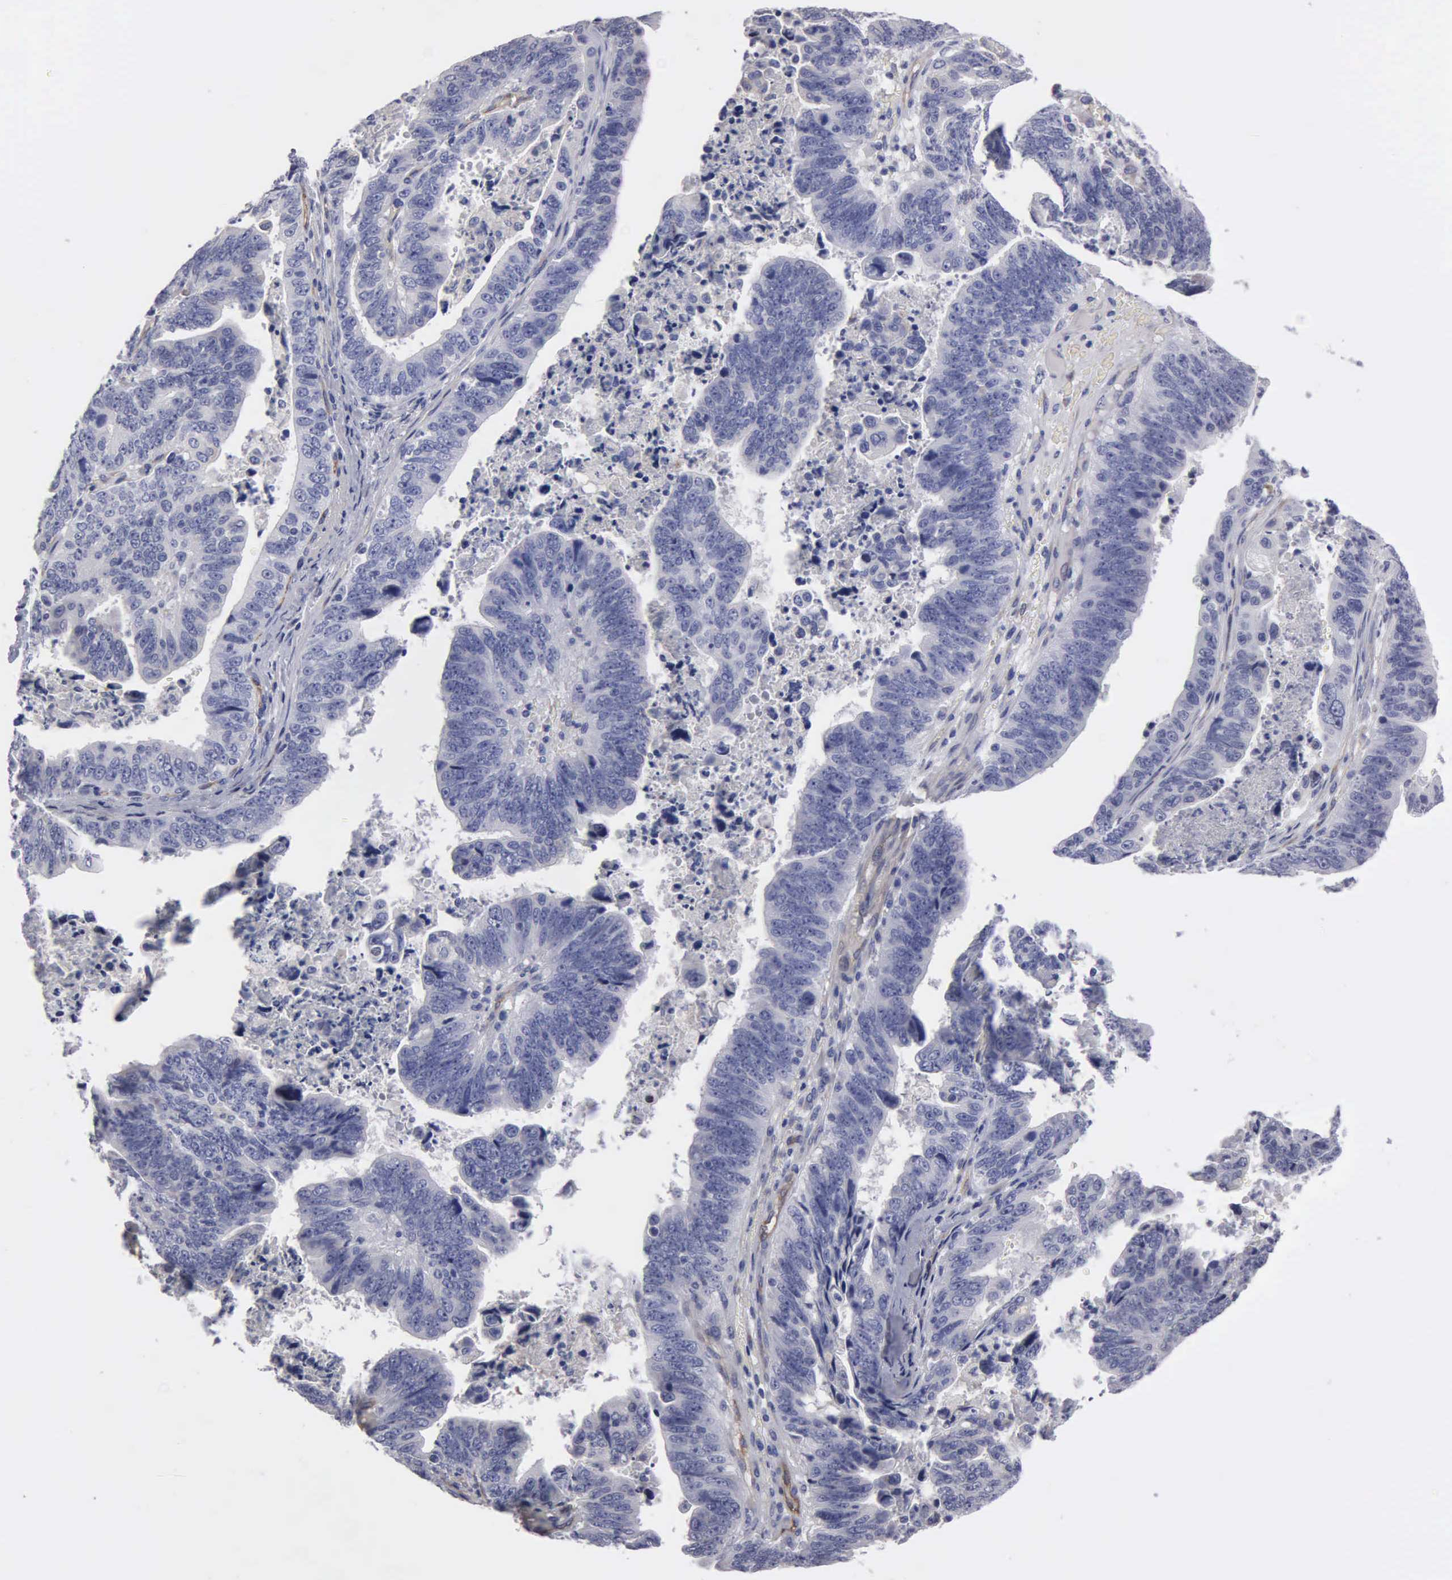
{"staining": {"intensity": "negative", "quantity": "none", "location": "none"}, "tissue": "stomach cancer", "cell_type": "Tumor cells", "image_type": "cancer", "snomed": [{"axis": "morphology", "description": "Adenocarcinoma, NOS"}, {"axis": "topography", "description": "Stomach, upper"}], "caption": "Immunohistochemistry (IHC) histopathology image of human adenocarcinoma (stomach) stained for a protein (brown), which exhibits no expression in tumor cells.", "gene": "RDX", "patient": {"sex": "female", "age": 50}}